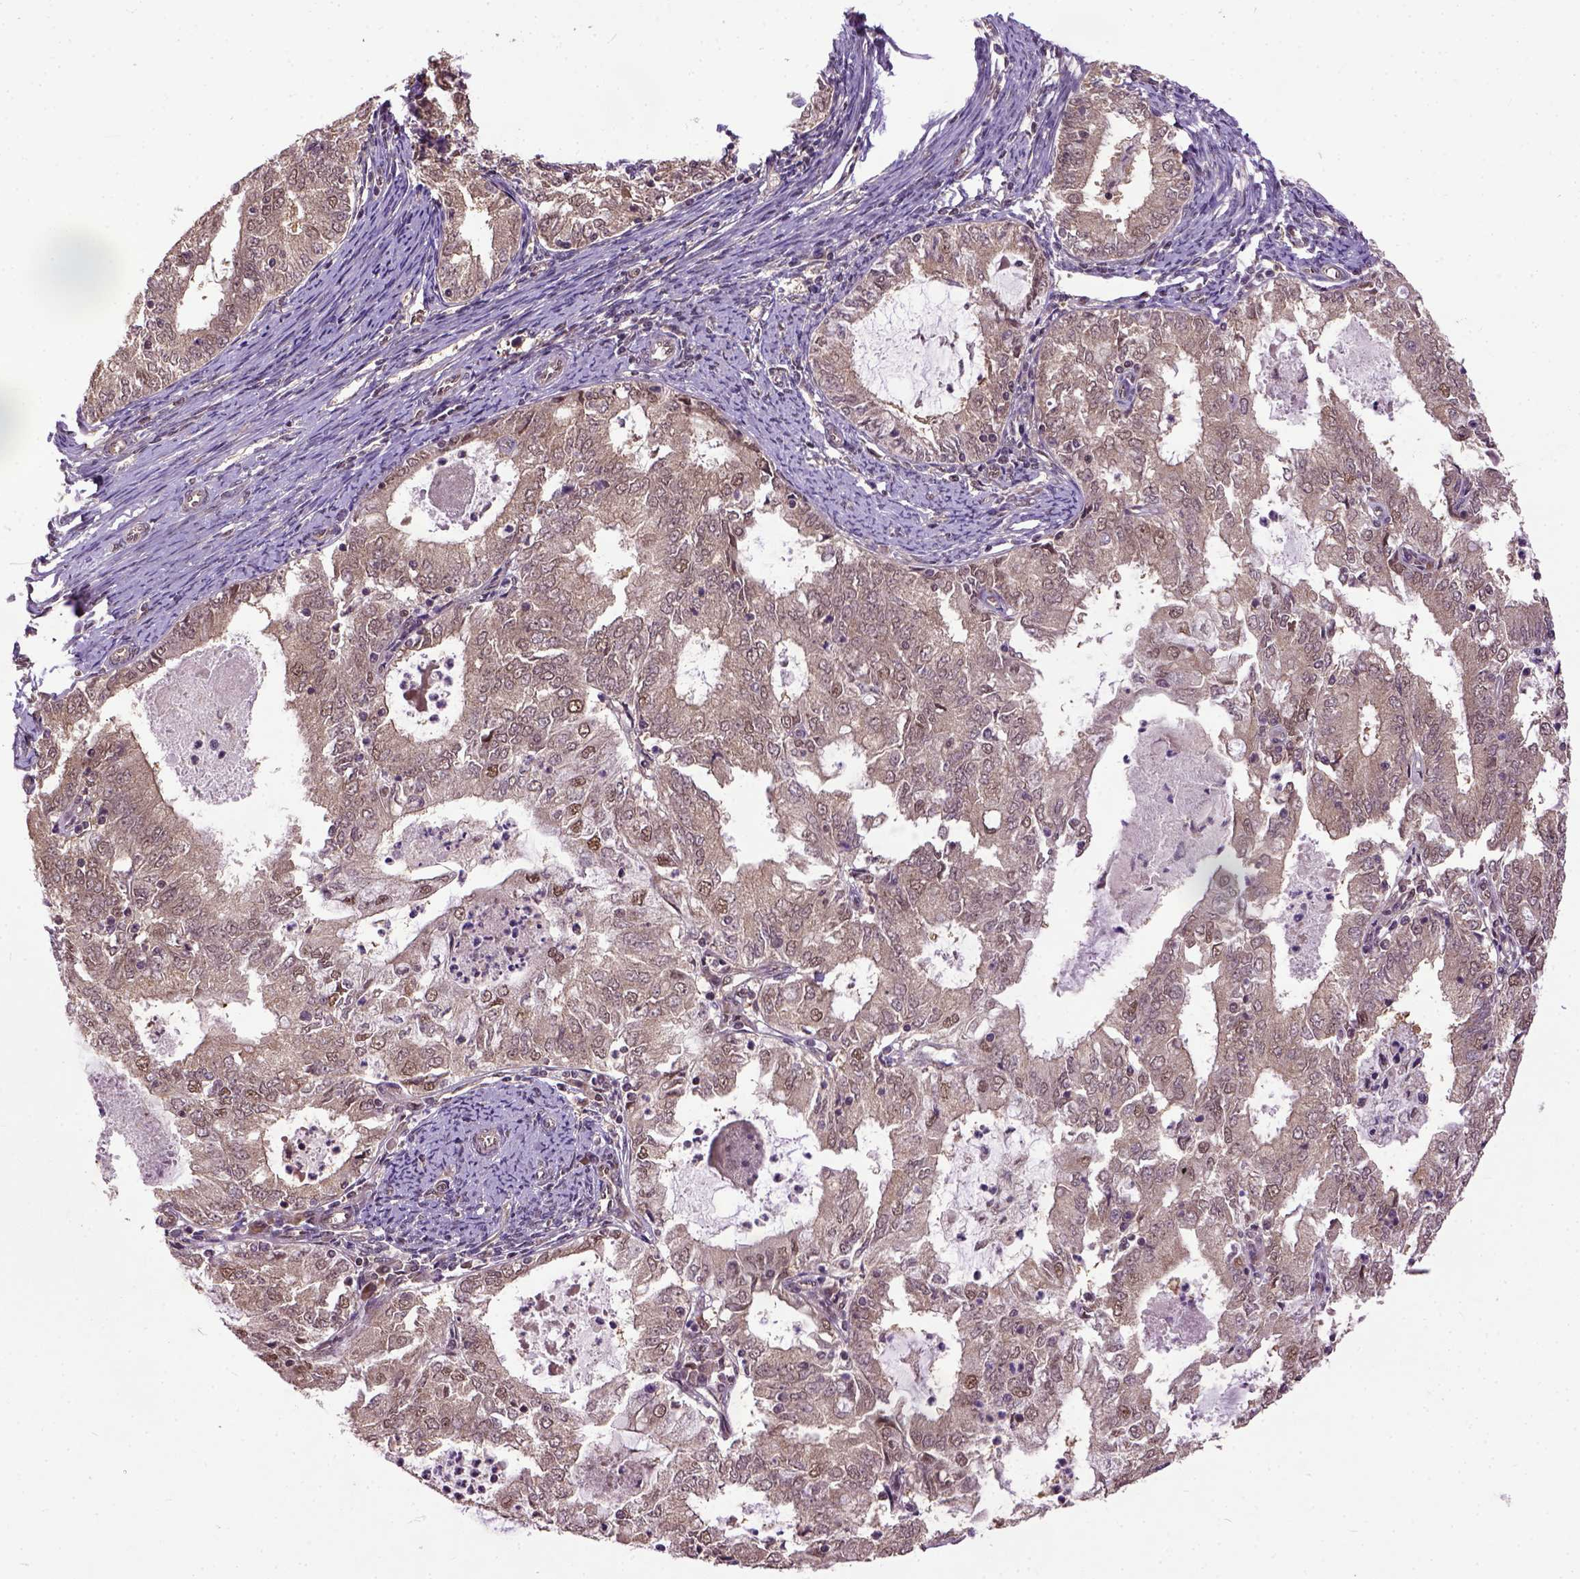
{"staining": {"intensity": "moderate", "quantity": "<25%", "location": "cytoplasmic/membranous,nuclear"}, "tissue": "endometrial cancer", "cell_type": "Tumor cells", "image_type": "cancer", "snomed": [{"axis": "morphology", "description": "Adenocarcinoma, NOS"}, {"axis": "topography", "description": "Endometrium"}], "caption": "Endometrial cancer tissue demonstrates moderate cytoplasmic/membranous and nuclear positivity in about <25% of tumor cells Ihc stains the protein of interest in brown and the nuclei are stained blue.", "gene": "UBA3", "patient": {"sex": "female", "age": 57}}